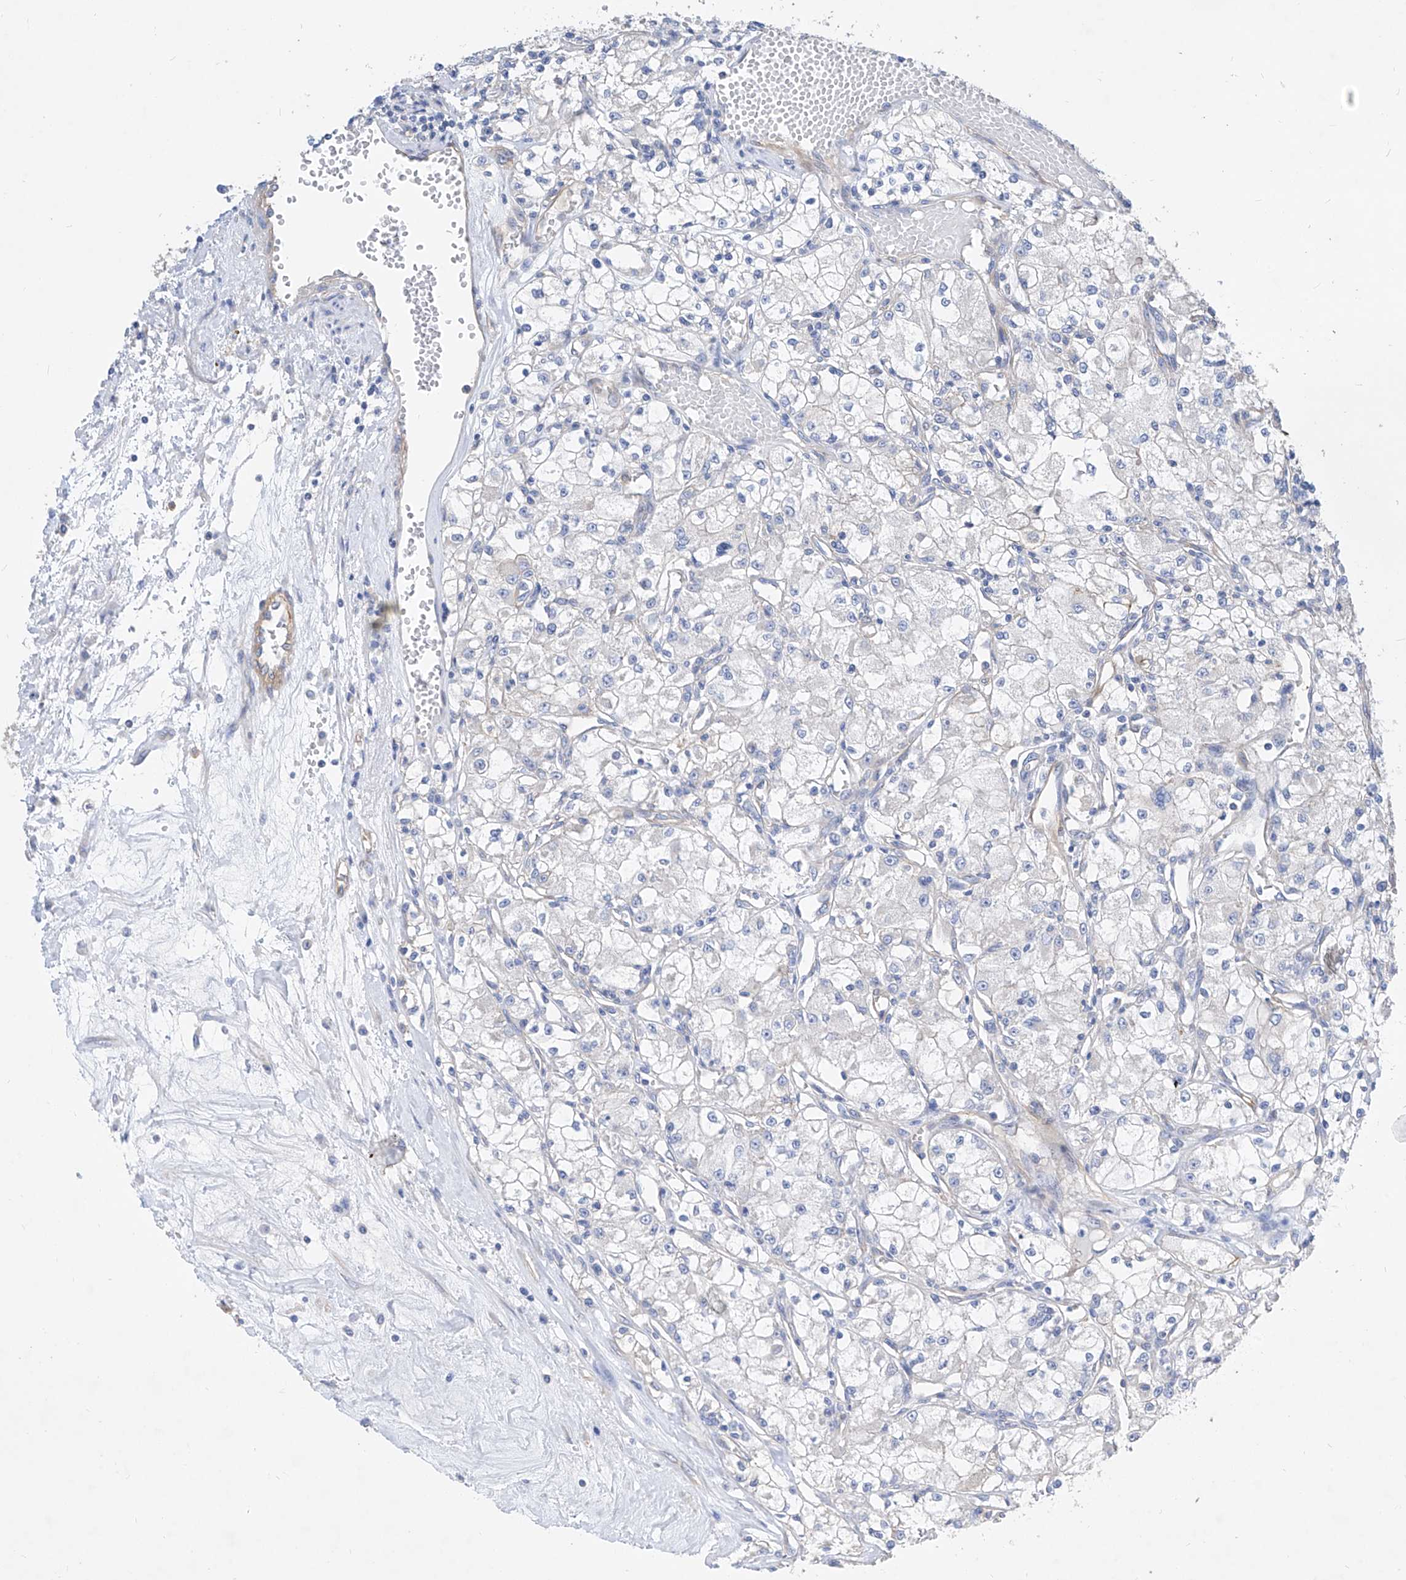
{"staining": {"intensity": "negative", "quantity": "none", "location": "none"}, "tissue": "renal cancer", "cell_type": "Tumor cells", "image_type": "cancer", "snomed": [{"axis": "morphology", "description": "Adenocarcinoma, NOS"}, {"axis": "topography", "description": "Kidney"}], "caption": "An IHC image of adenocarcinoma (renal) is shown. There is no staining in tumor cells of adenocarcinoma (renal).", "gene": "SCGB2A1", "patient": {"sex": "female", "age": 59}}